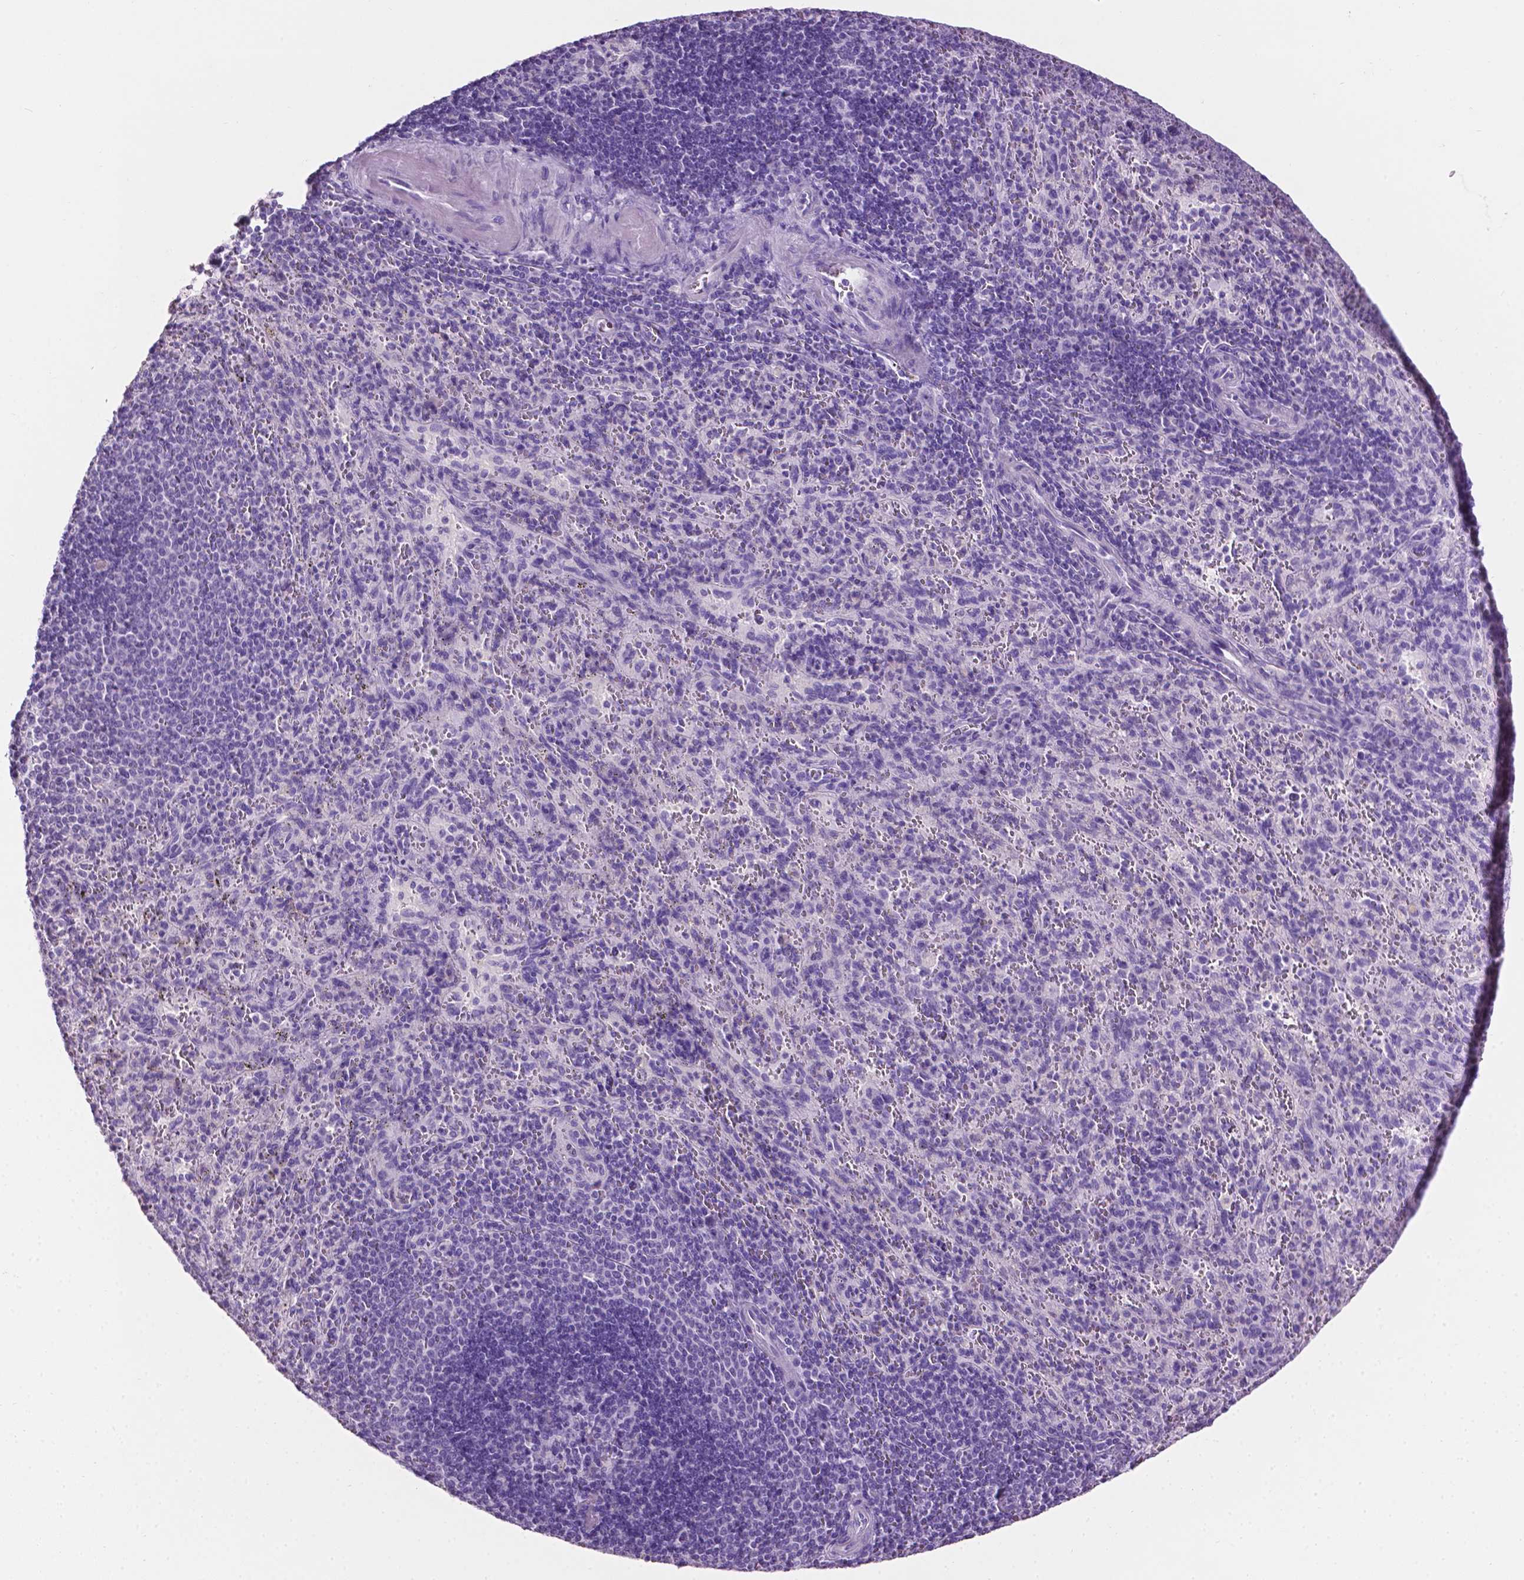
{"staining": {"intensity": "negative", "quantity": "none", "location": "none"}, "tissue": "spleen", "cell_type": "Cells in red pulp", "image_type": "normal", "snomed": [{"axis": "morphology", "description": "Normal tissue, NOS"}, {"axis": "topography", "description": "Spleen"}], "caption": "This is an IHC histopathology image of unremarkable spleen. There is no staining in cells in red pulp.", "gene": "TACSTD2", "patient": {"sex": "male", "age": 57}}